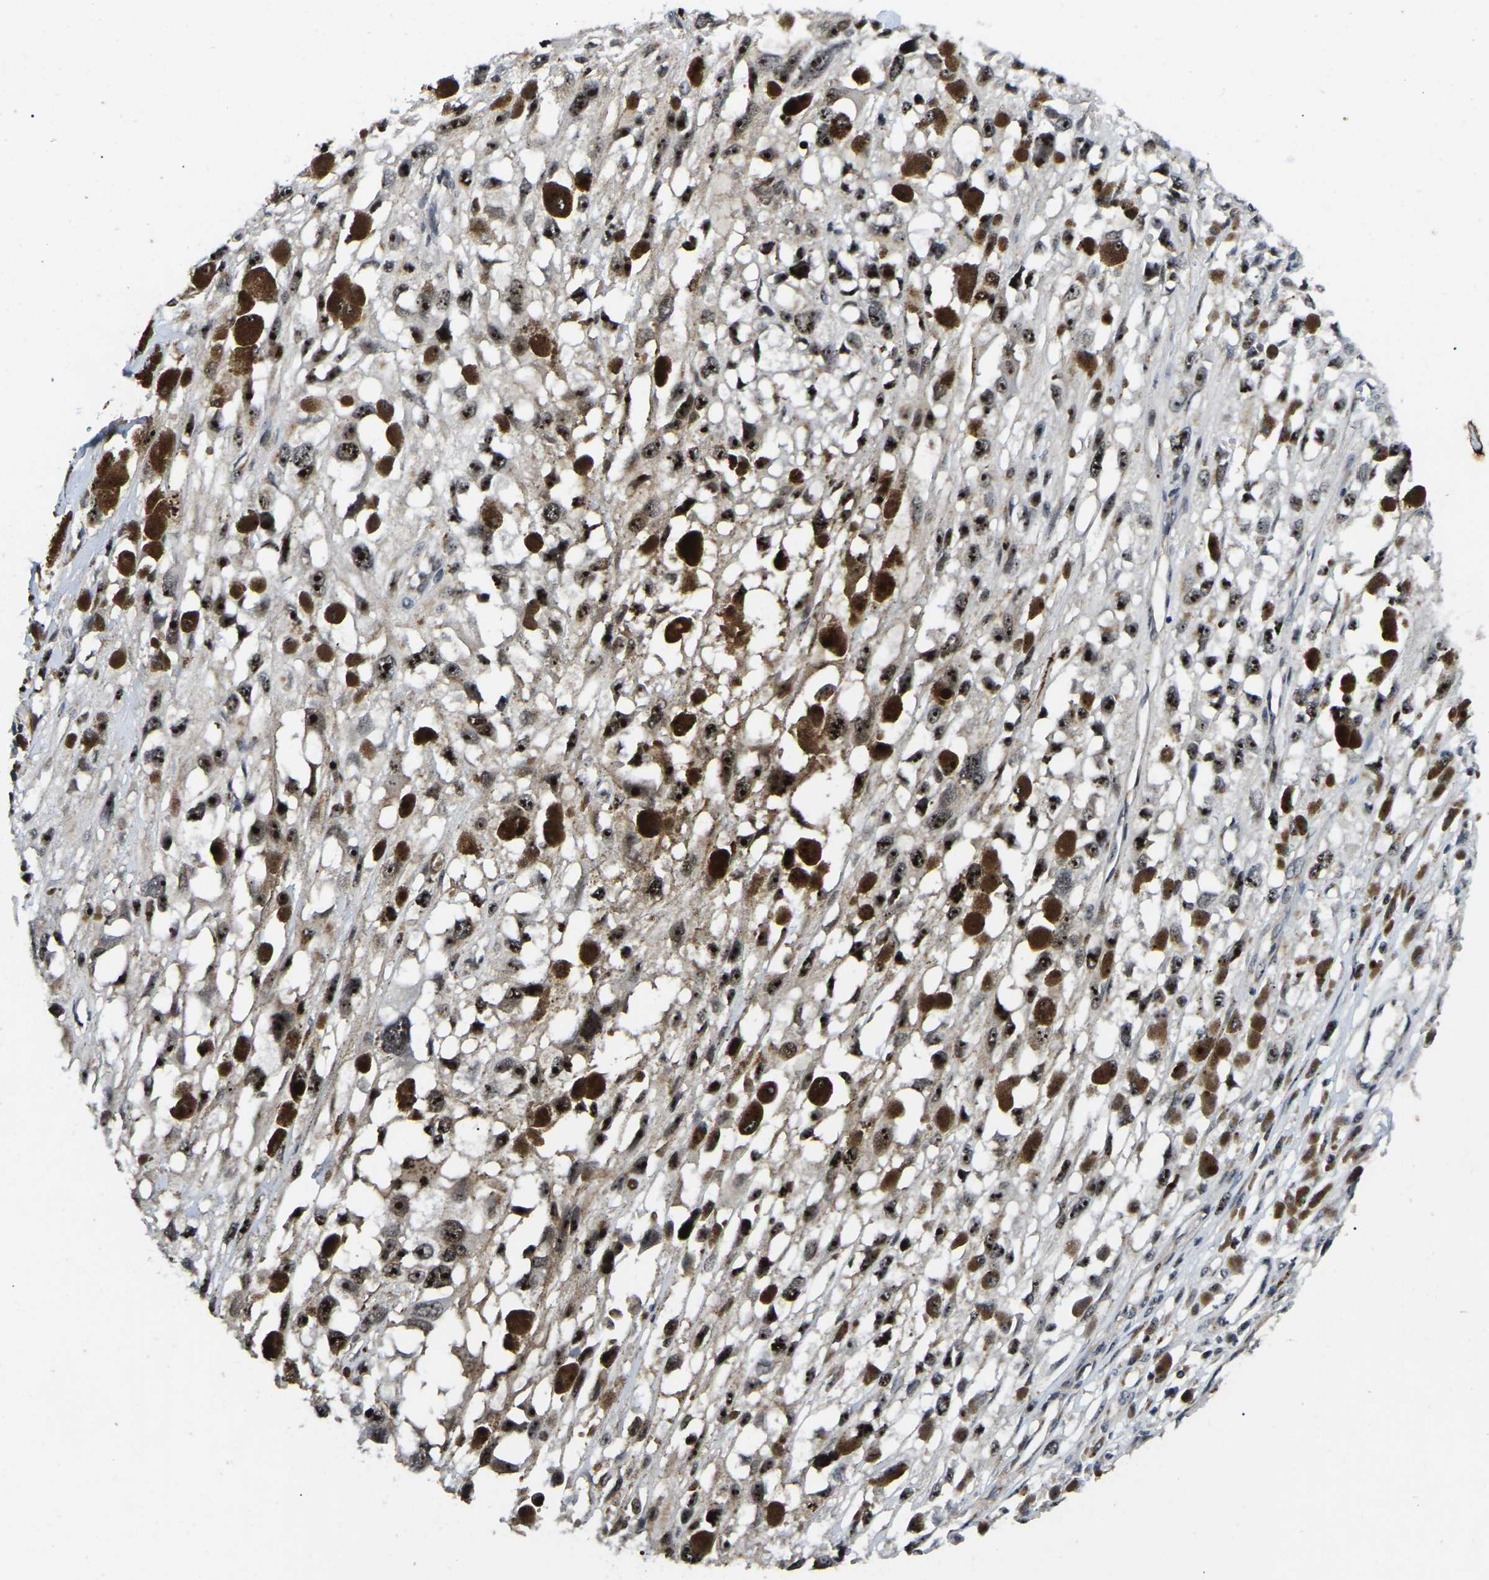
{"staining": {"intensity": "moderate", "quantity": ">75%", "location": "nuclear"}, "tissue": "melanoma", "cell_type": "Tumor cells", "image_type": "cancer", "snomed": [{"axis": "morphology", "description": "Malignant melanoma, Metastatic site"}, {"axis": "topography", "description": "Lymph node"}], "caption": "Melanoma stained with a brown dye shows moderate nuclear positive staining in approximately >75% of tumor cells.", "gene": "RBM28", "patient": {"sex": "male", "age": 59}}